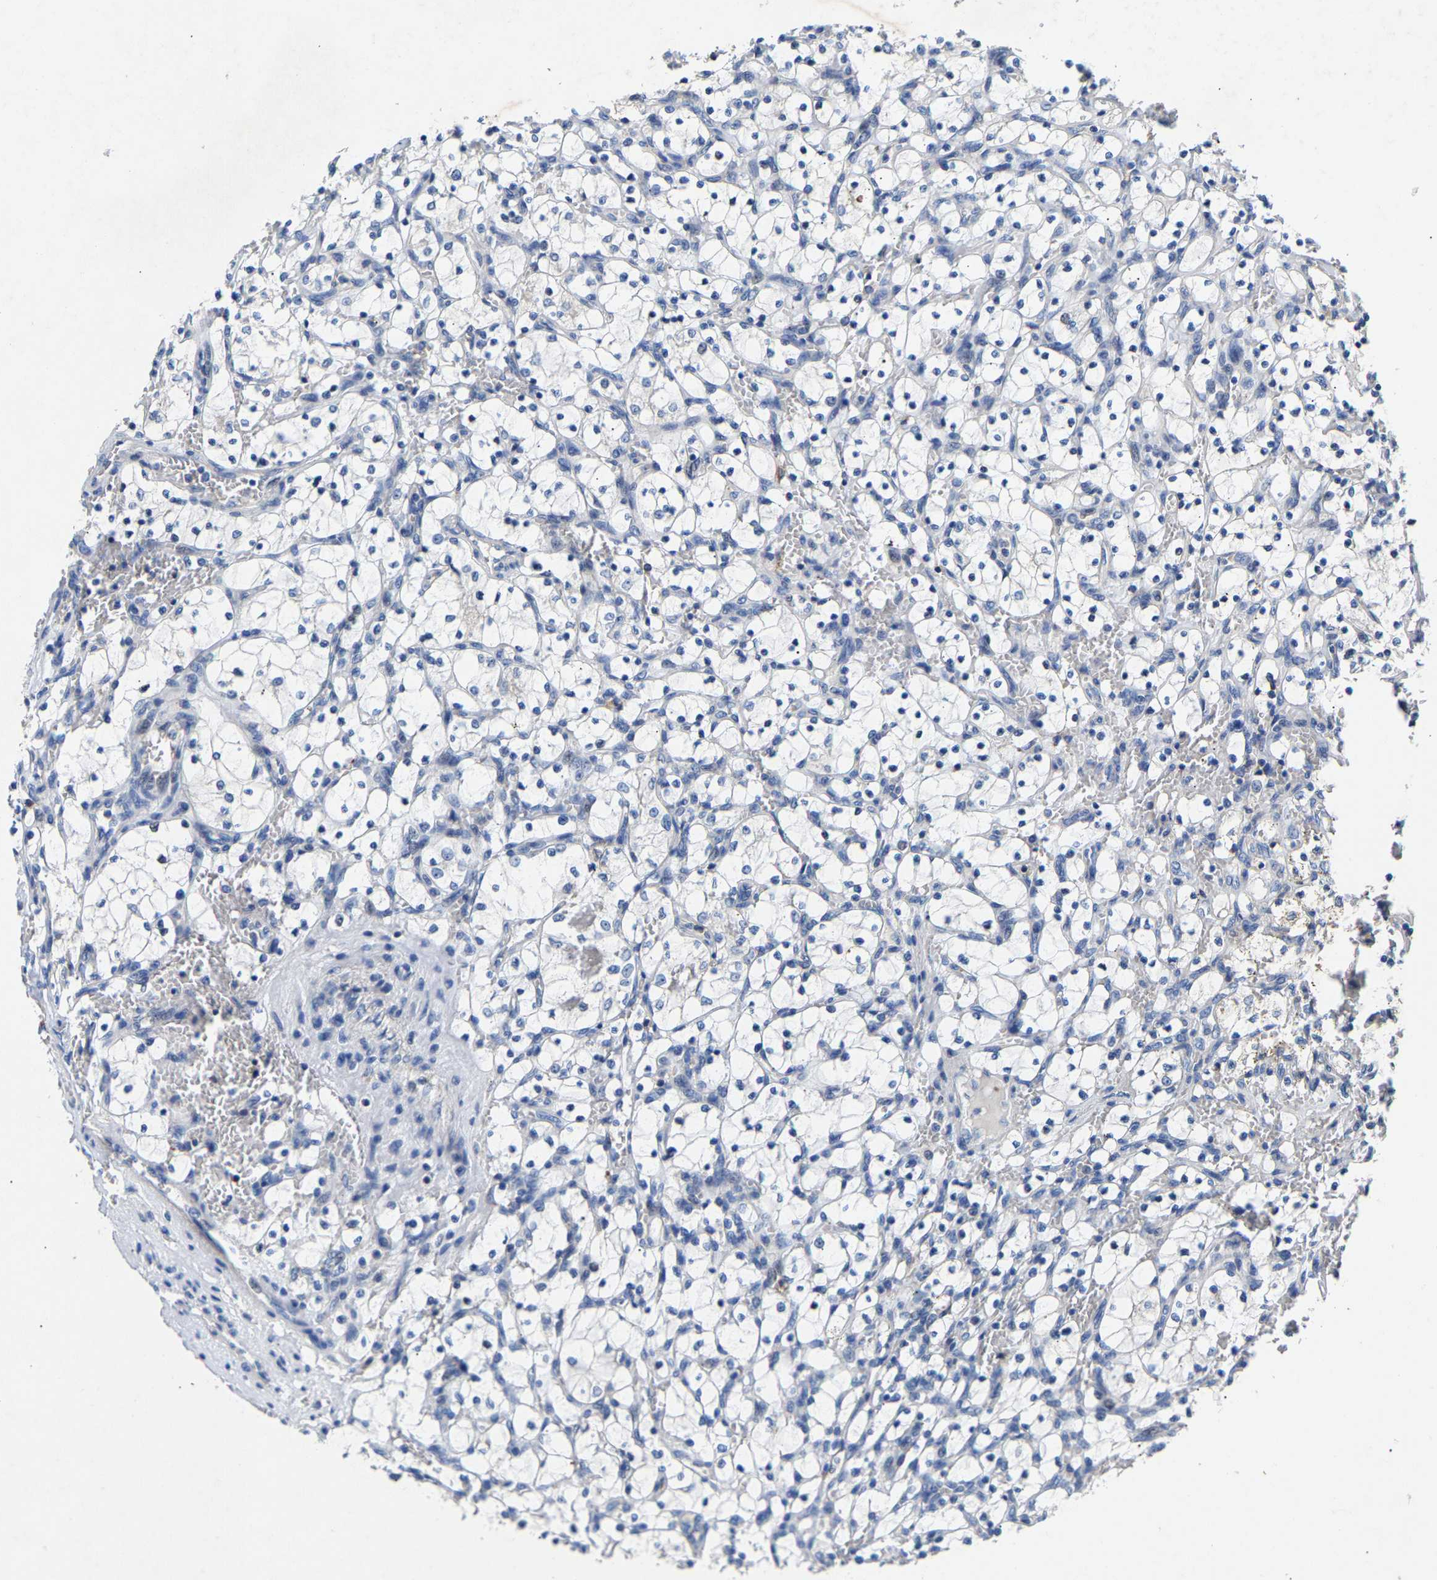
{"staining": {"intensity": "negative", "quantity": "none", "location": "none"}, "tissue": "renal cancer", "cell_type": "Tumor cells", "image_type": "cancer", "snomed": [{"axis": "morphology", "description": "Adenocarcinoma, NOS"}, {"axis": "topography", "description": "Kidney"}], "caption": "Tumor cells are negative for brown protein staining in renal cancer (adenocarcinoma). (DAB immunohistochemistry (IHC) with hematoxylin counter stain).", "gene": "CCDC171", "patient": {"sex": "female", "age": 69}}